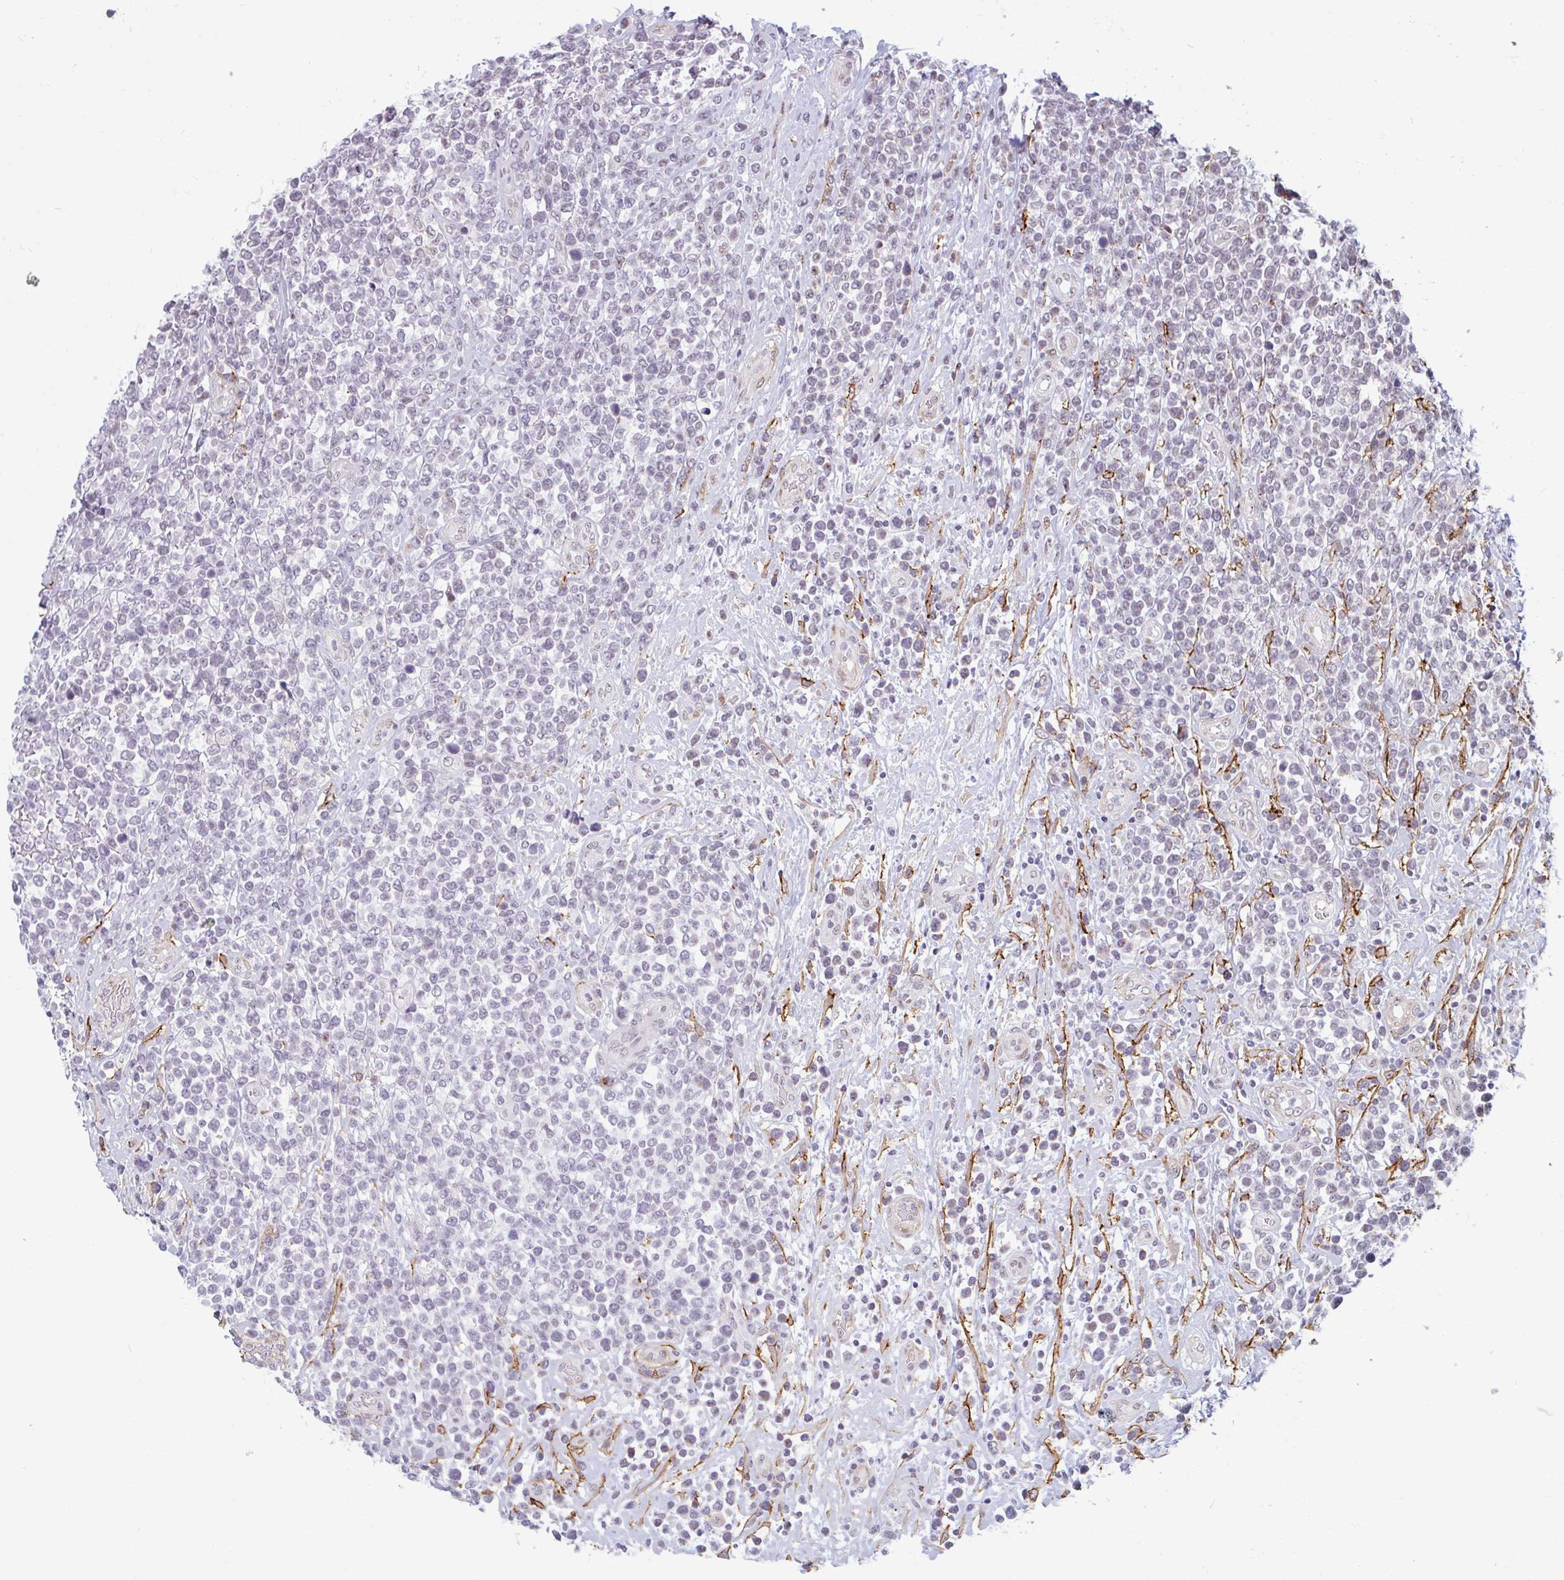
{"staining": {"intensity": "negative", "quantity": "none", "location": "none"}, "tissue": "lymphoma", "cell_type": "Tumor cells", "image_type": "cancer", "snomed": [{"axis": "morphology", "description": "Malignant lymphoma, non-Hodgkin's type, High grade"}, {"axis": "topography", "description": "Soft tissue"}], "caption": "The histopathology image reveals no significant expression in tumor cells of lymphoma. Nuclei are stained in blue.", "gene": "TMEM119", "patient": {"sex": "female", "age": 56}}